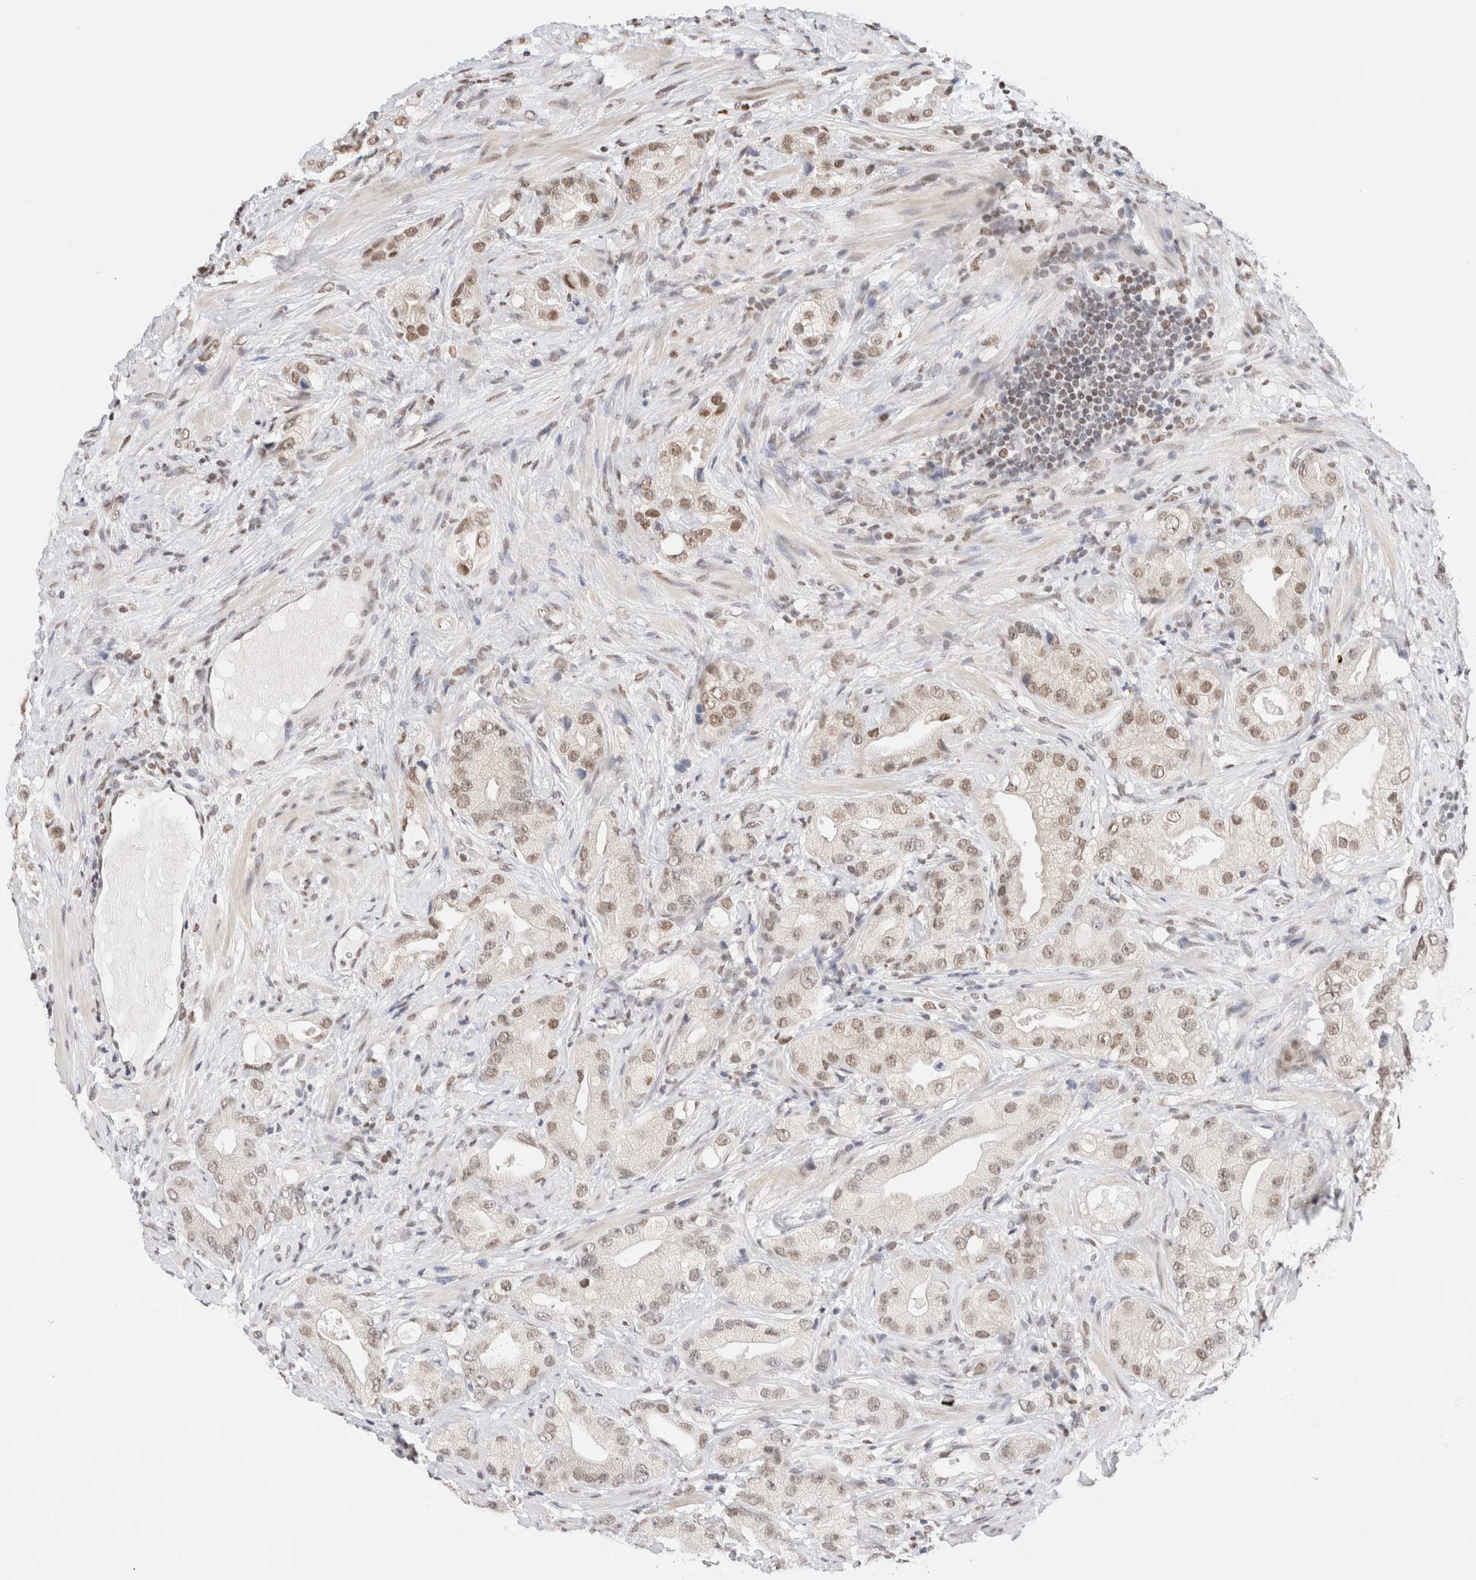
{"staining": {"intensity": "moderate", "quantity": ">75%", "location": "nuclear"}, "tissue": "prostate cancer", "cell_type": "Tumor cells", "image_type": "cancer", "snomed": [{"axis": "morphology", "description": "Adenocarcinoma, High grade"}, {"axis": "topography", "description": "Prostate"}], "caption": "Immunohistochemistry (IHC) staining of prostate cancer, which demonstrates medium levels of moderate nuclear staining in approximately >75% of tumor cells indicating moderate nuclear protein expression. The staining was performed using DAB (3,3'-diaminobenzidine) (brown) for protein detection and nuclei were counterstained in hematoxylin (blue).", "gene": "SUPT3H", "patient": {"sex": "male", "age": 63}}